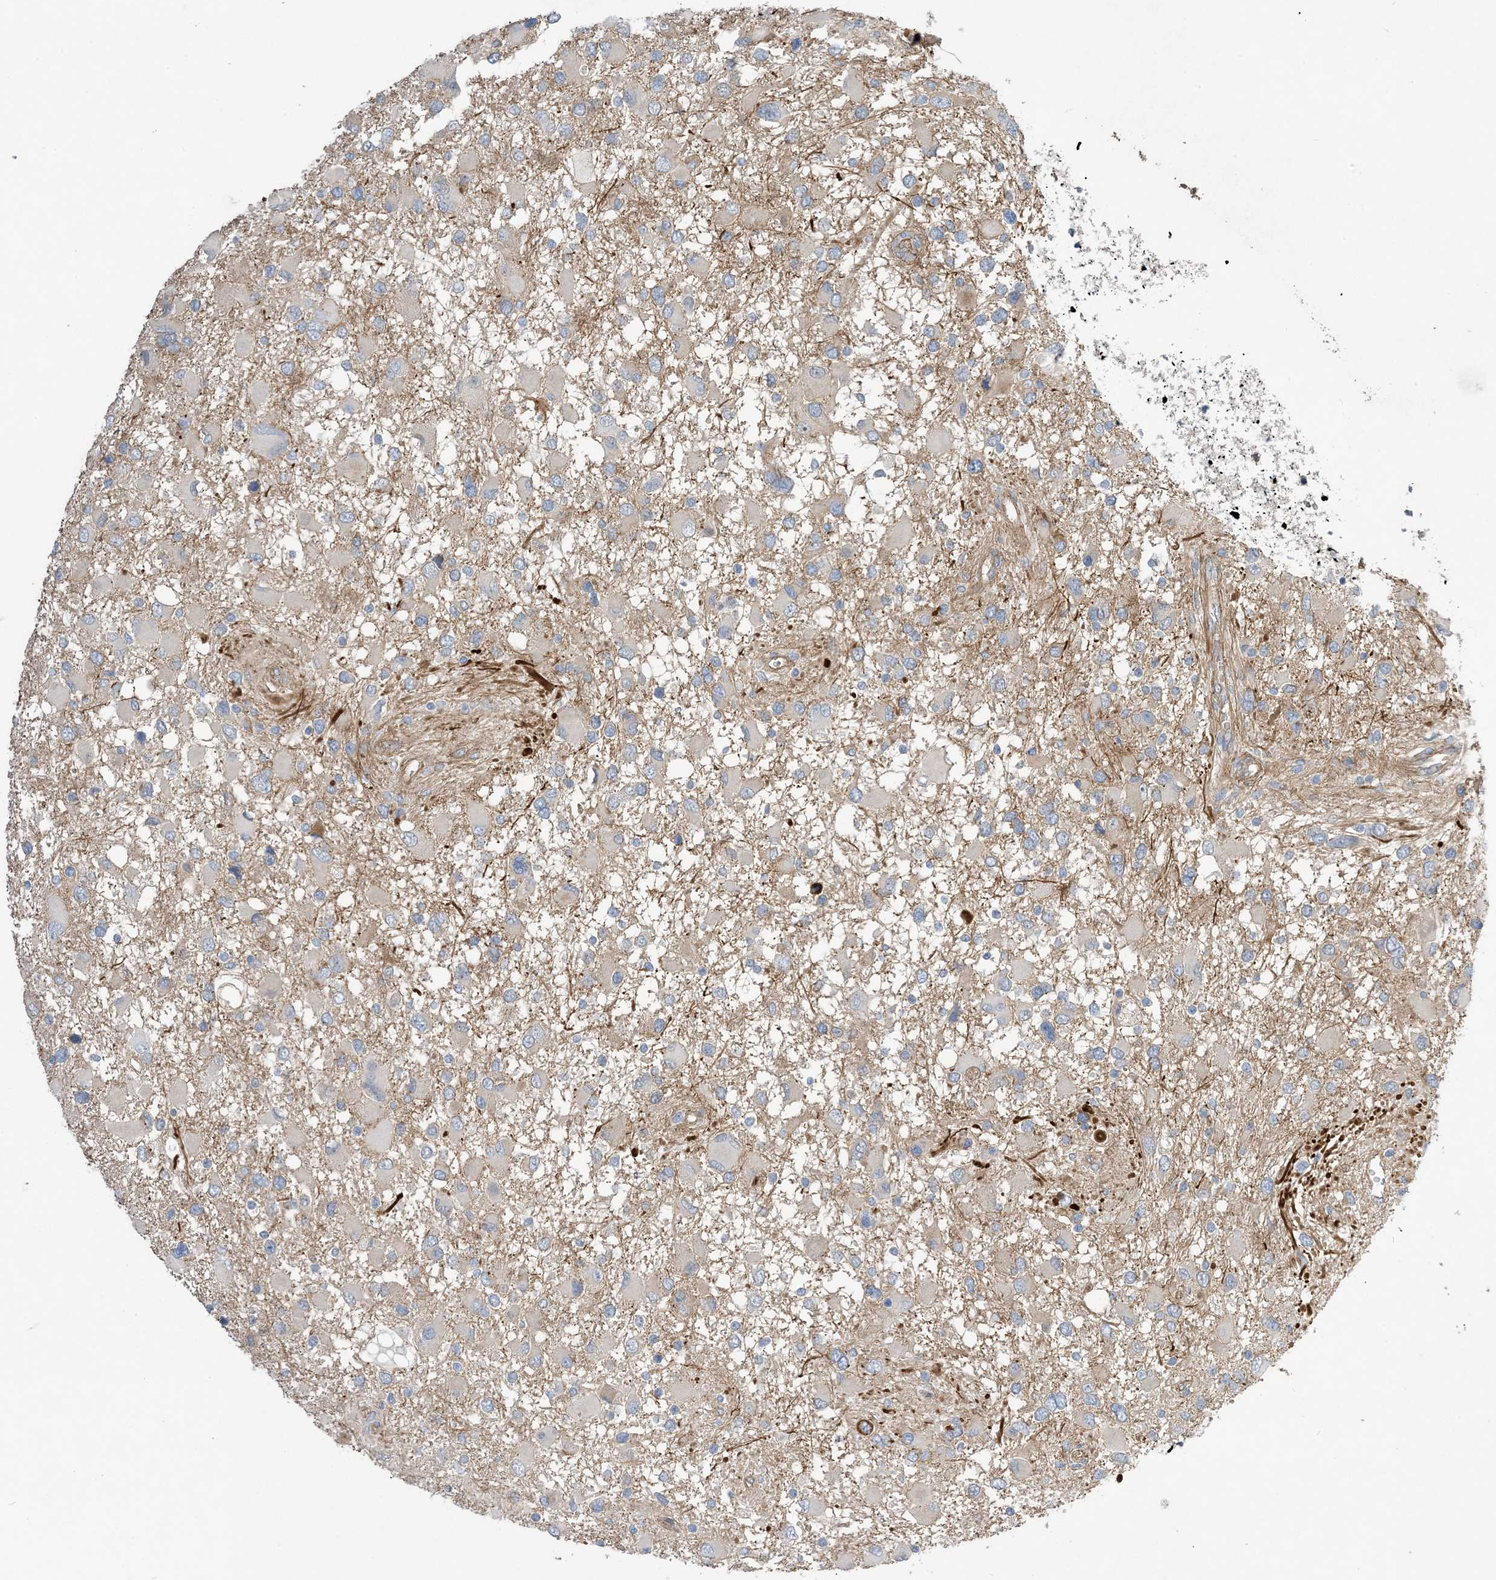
{"staining": {"intensity": "negative", "quantity": "none", "location": "none"}, "tissue": "glioma", "cell_type": "Tumor cells", "image_type": "cancer", "snomed": [{"axis": "morphology", "description": "Glioma, malignant, High grade"}, {"axis": "topography", "description": "Brain"}], "caption": "Photomicrograph shows no protein positivity in tumor cells of glioma tissue.", "gene": "AOC1", "patient": {"sex": "male", "age": 53}}